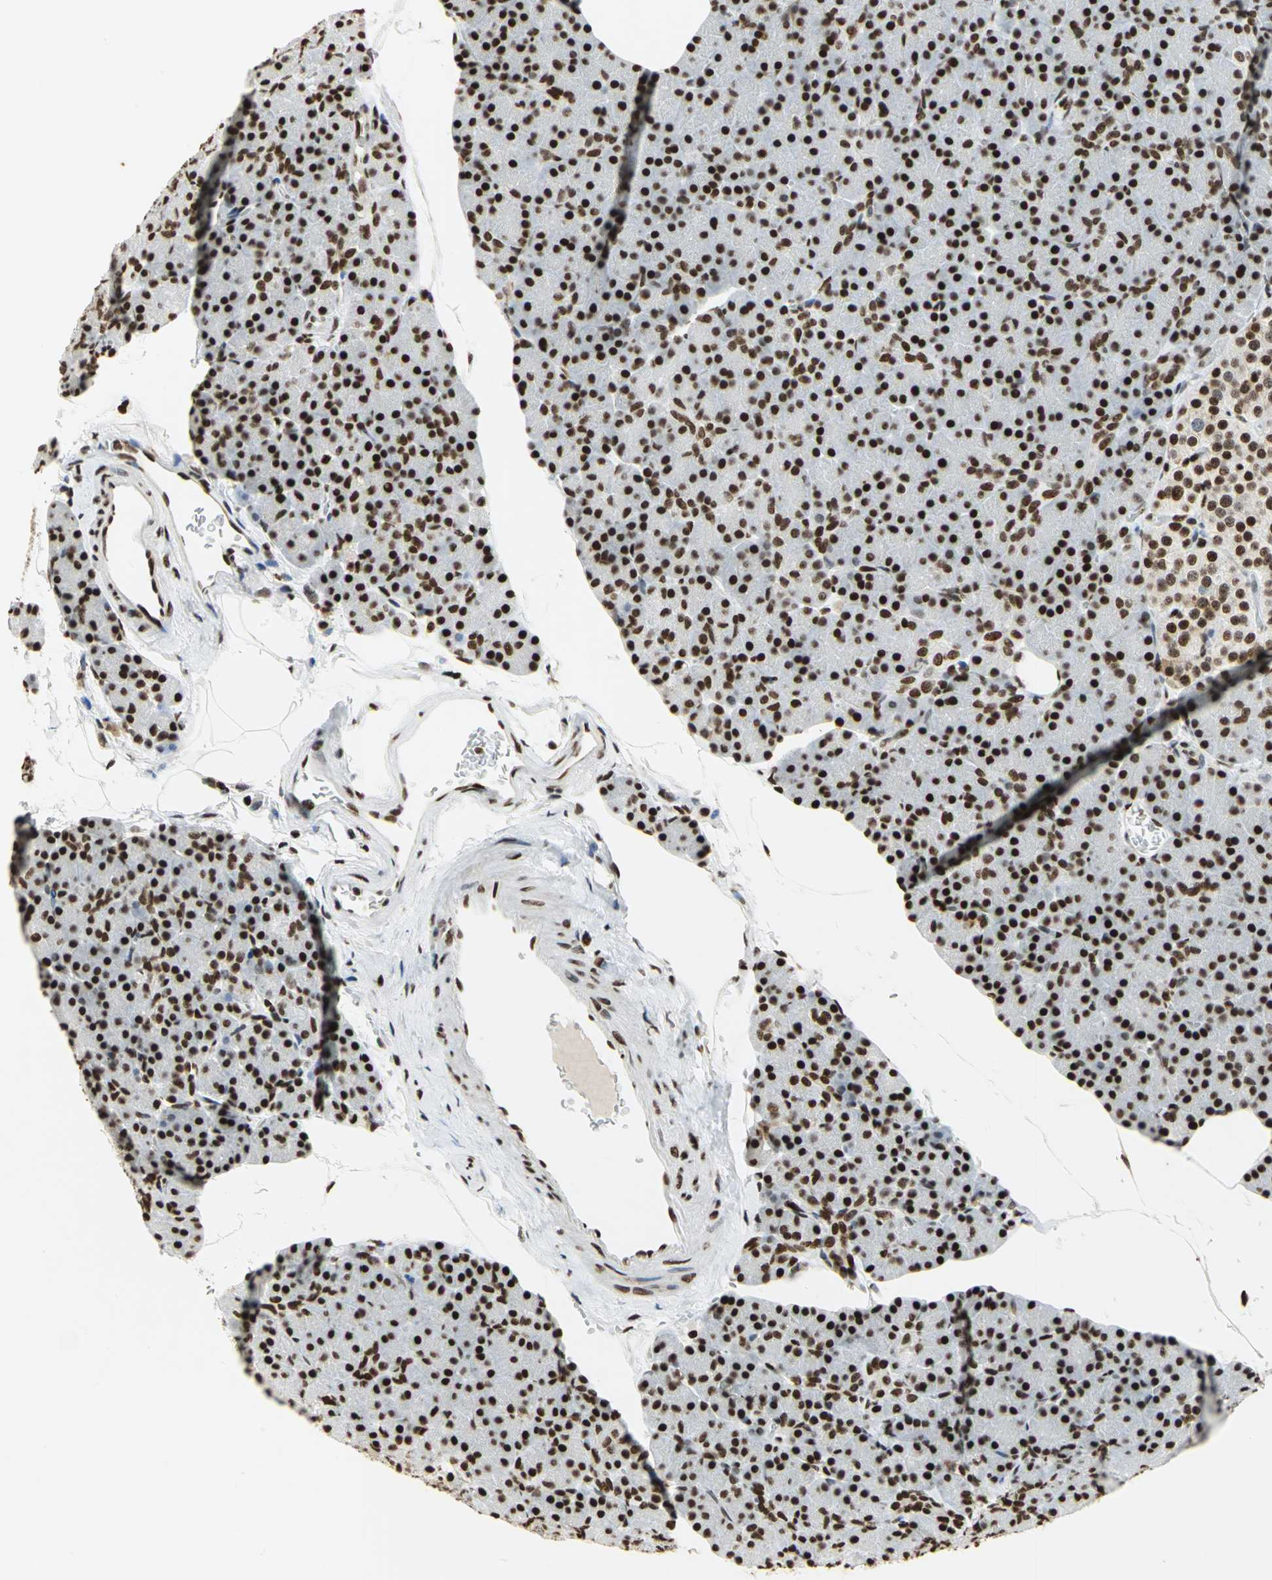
{"staining": {"intensity": "strong", "quantity": ">75%", "location": "nuclear"}, "tissue": "pancreas", "cell_type": "Exocrine glandular cells", "image_type": "normal", "snomed": [{"axis": "morphology", "description": "Normal tissue, NOS"}, {"axis": "topography", "description": "Pancreas"}], "caption": "High-magnification brightfield microscopy of unremarkable pancreas stained with DAB (3,3'-diaminobenzidine) (brown) and counterstained with hematoxylin (blue). exocrine glandular cells exhibit strong nuclear positivity is present in approximately>75% of cells.", "gene": "HMGB1", "patient": {"sex": "female", "age": 43}}